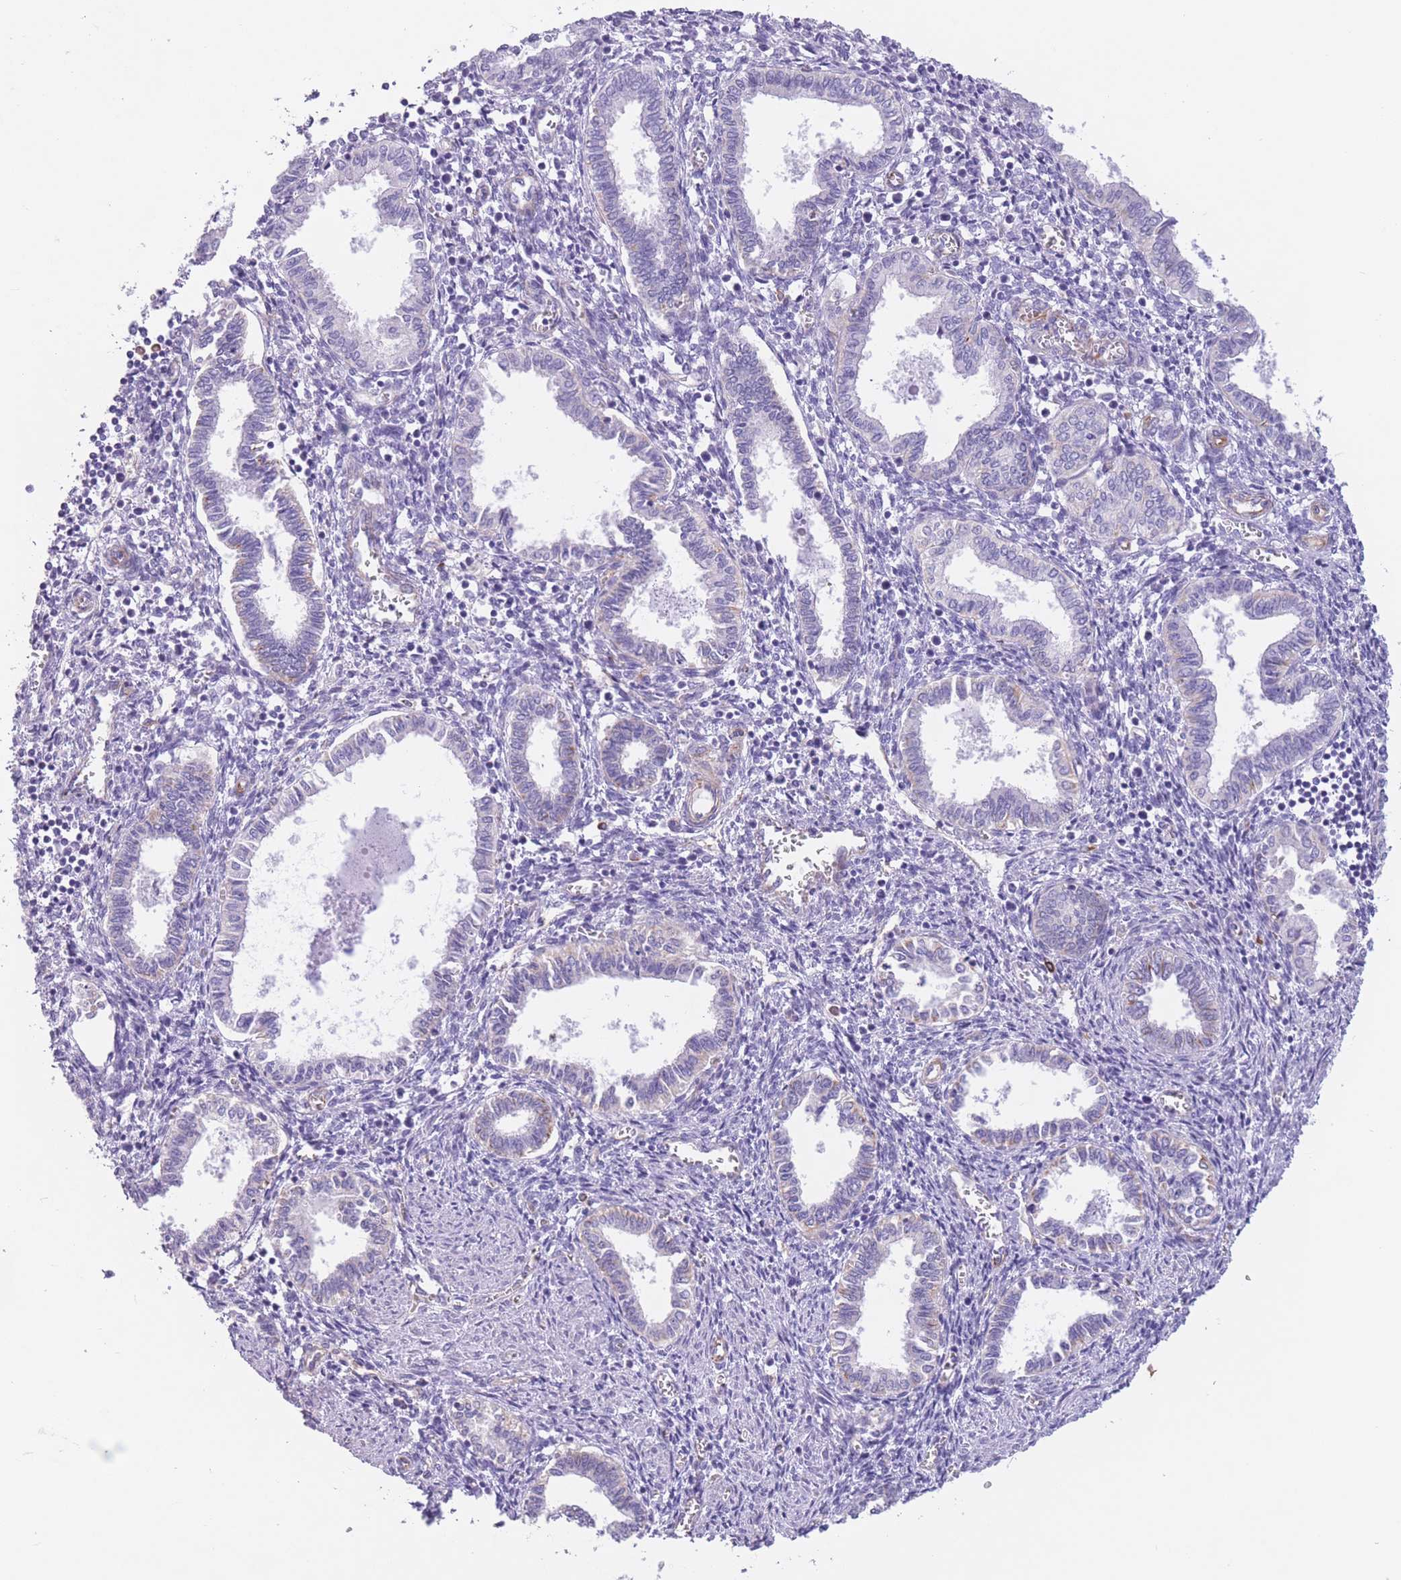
{"staining": {"intensity": "negative", "quantity": "none", "location": "none"}, "tissue": "endometrium", "cell_type": "Cells in endometrial stroma", "image_type": "normal", "snomed": [{"axis": "morphology", "description": "Normal tissue, NOS"}, {"axis": "topography", "description": "Endometrium"}], "caption": "A high-resolution histopathology image shows immunohistochemistry staining of benign endometrium, which exhibits no significant staining in cells in endometrial stroma. (Brightfield microscopy of DAB IHC at high magnification).", "gene": "ATP5MF", "patient": {"sex": "female", "age": 37}}